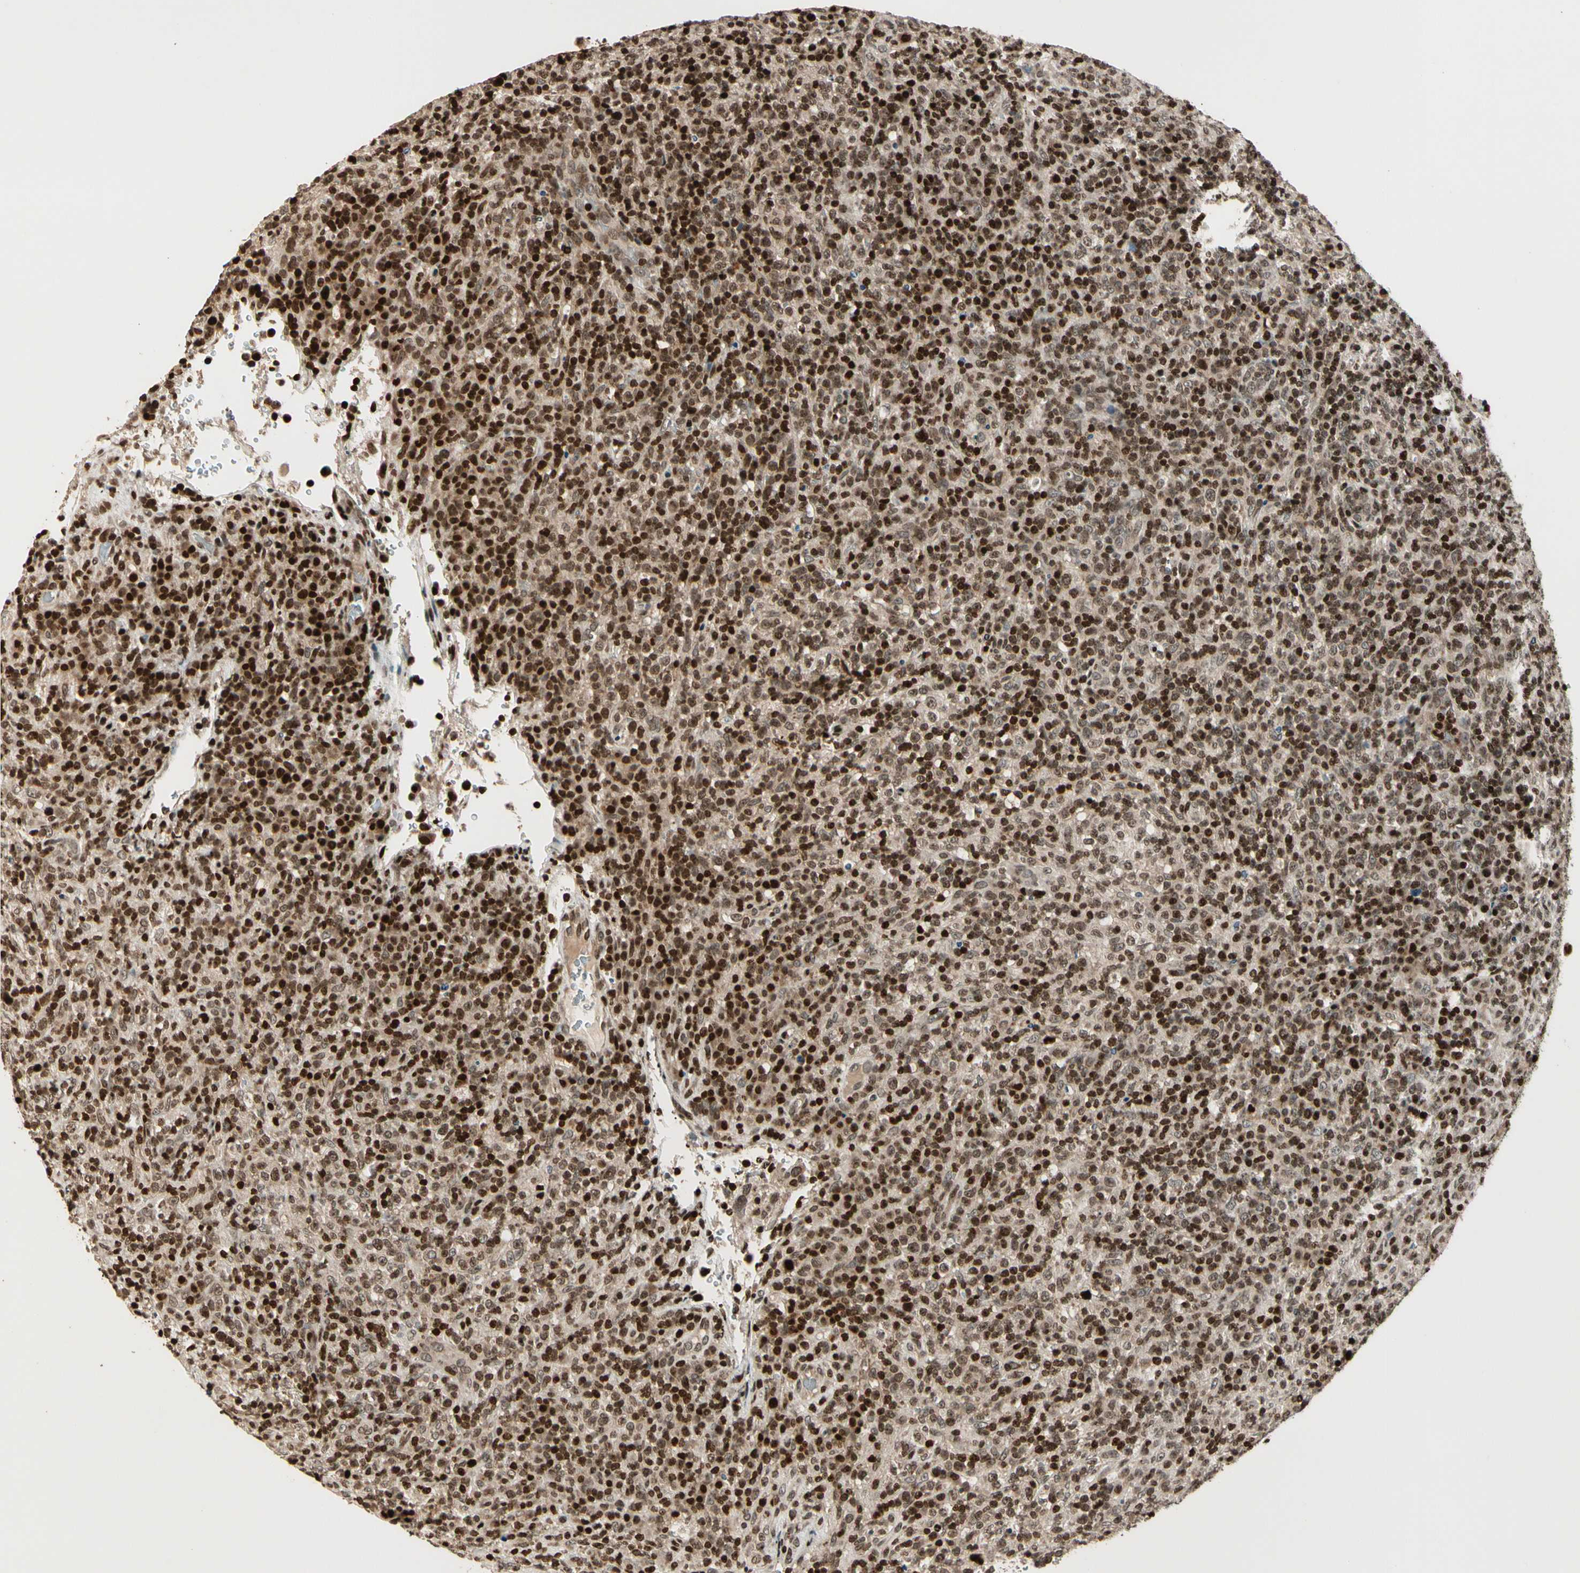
{"staining": {"intensity": "strong", "quantity": ">75%", "location": "nuclear"}, "tissue": "lymphoma", "cell_type": "Tumor cells", "image_type": "cancer", "snomed": [{"axis": "morphology", "description": "Malignant lymphoma, non-Hodgkin's type, High grade"}, {"axis": "topography", "description": "Lymph node"}], "caption": "The photomicrograph exhibits staining of lymphoma, revealing strong nuclear protein expression (brown color) within tumor cells.", "gene": "TSHZ3", "patient": {"sex": "female", "age": 76}}